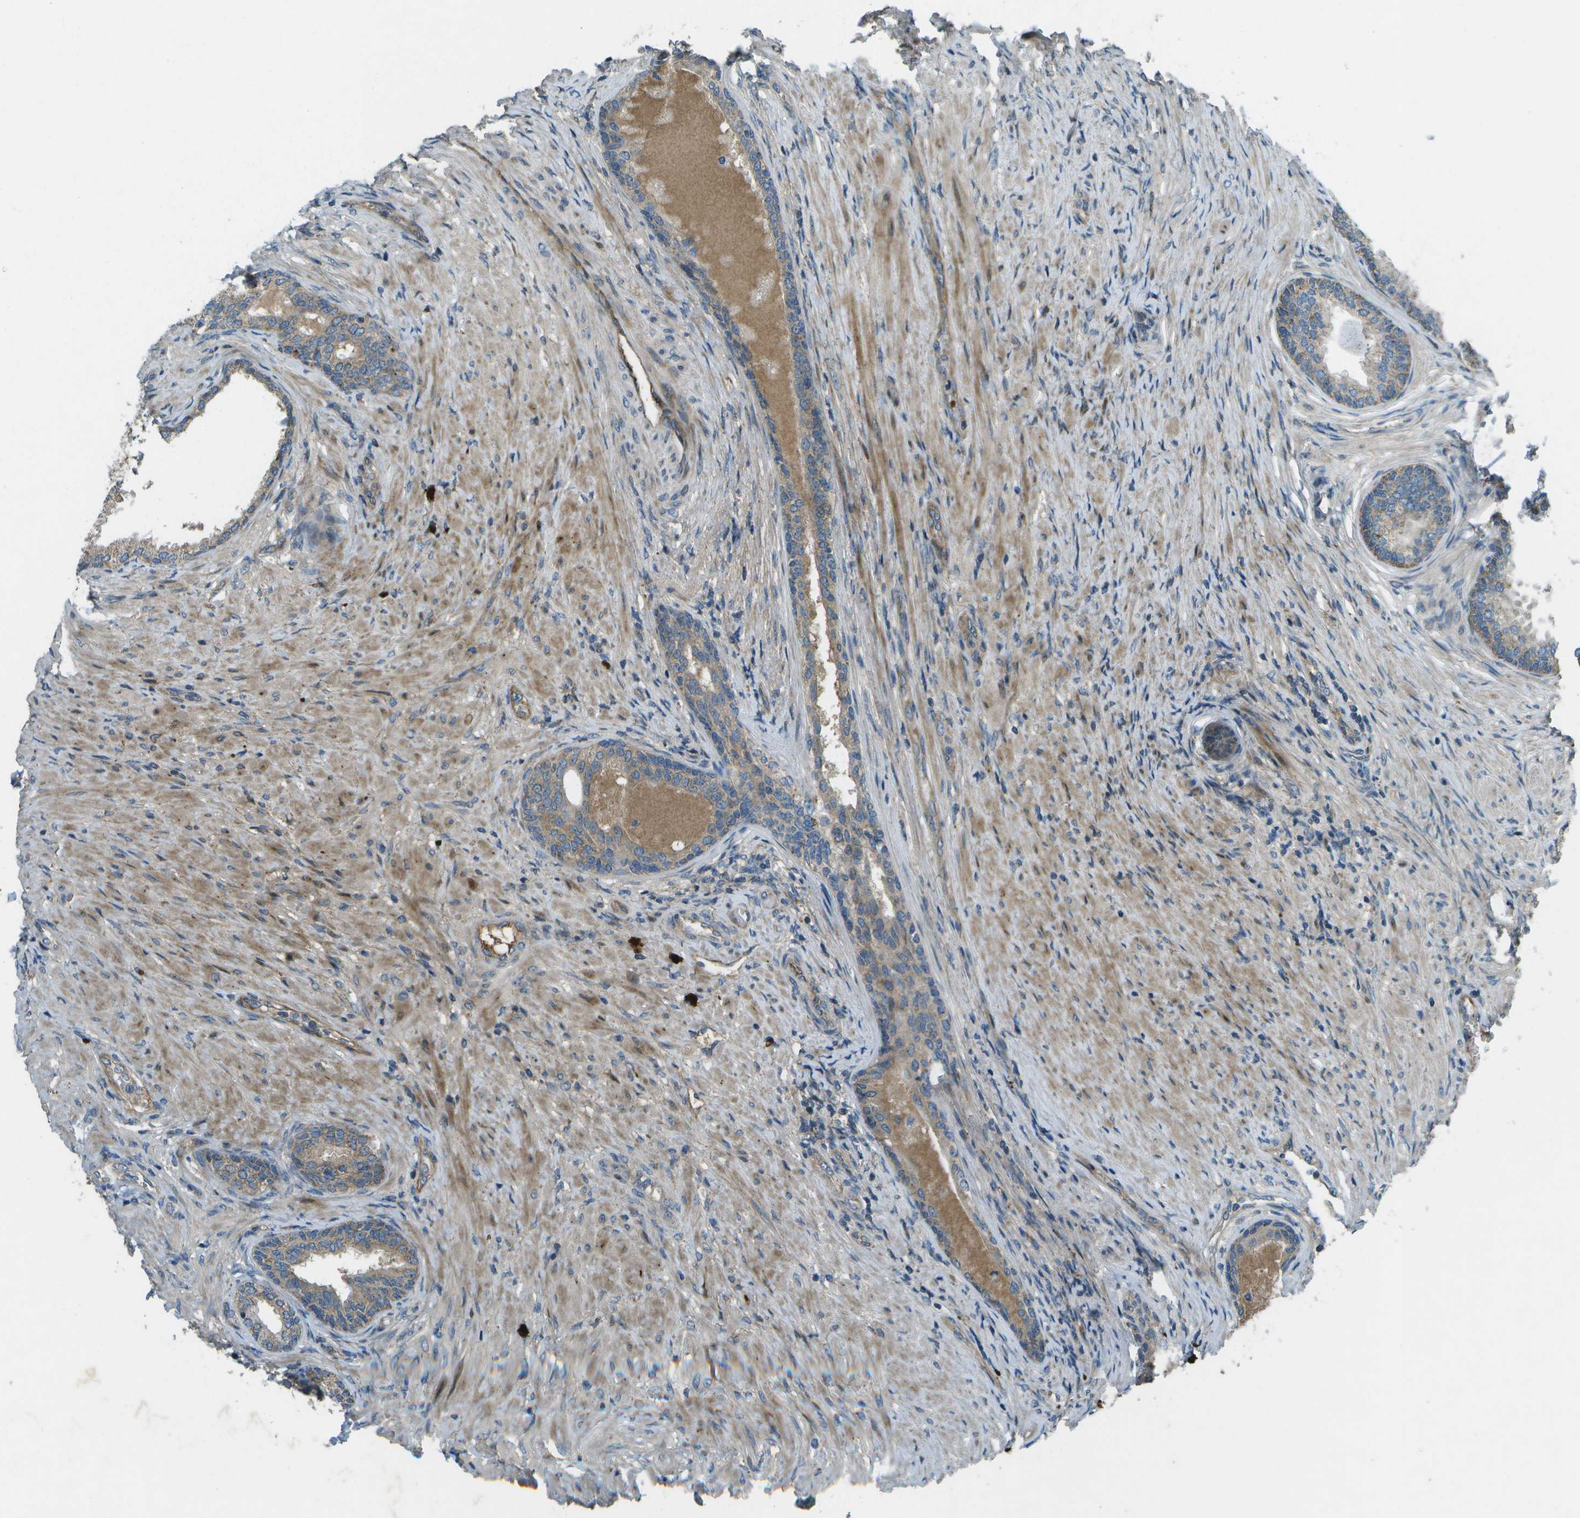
{"staining": {"intensity": "moderate", "quantity": "25%-75%", "location": "cytoplasmic/membranous"}, "tissue": "prostate", "cell_type": "Glandular cells", "image_type": "normal", "snomed": [{"axis": "morphology", "description": "Normal tissue, NOS"}, {"axis": "topography", "description": "Prostate"}], "caption": "Glandular cells show medium levels of moderate cytoplasmic/membranous expression in approximately 25%-75% of cells in normal prostate. The protein is stained brown, and the nuclei are stained in blue (DAB IHC with brightfield microscopy, high magnification).", "gene": "PXYLP1", "patient": {"sex": "male", "age": 76}}